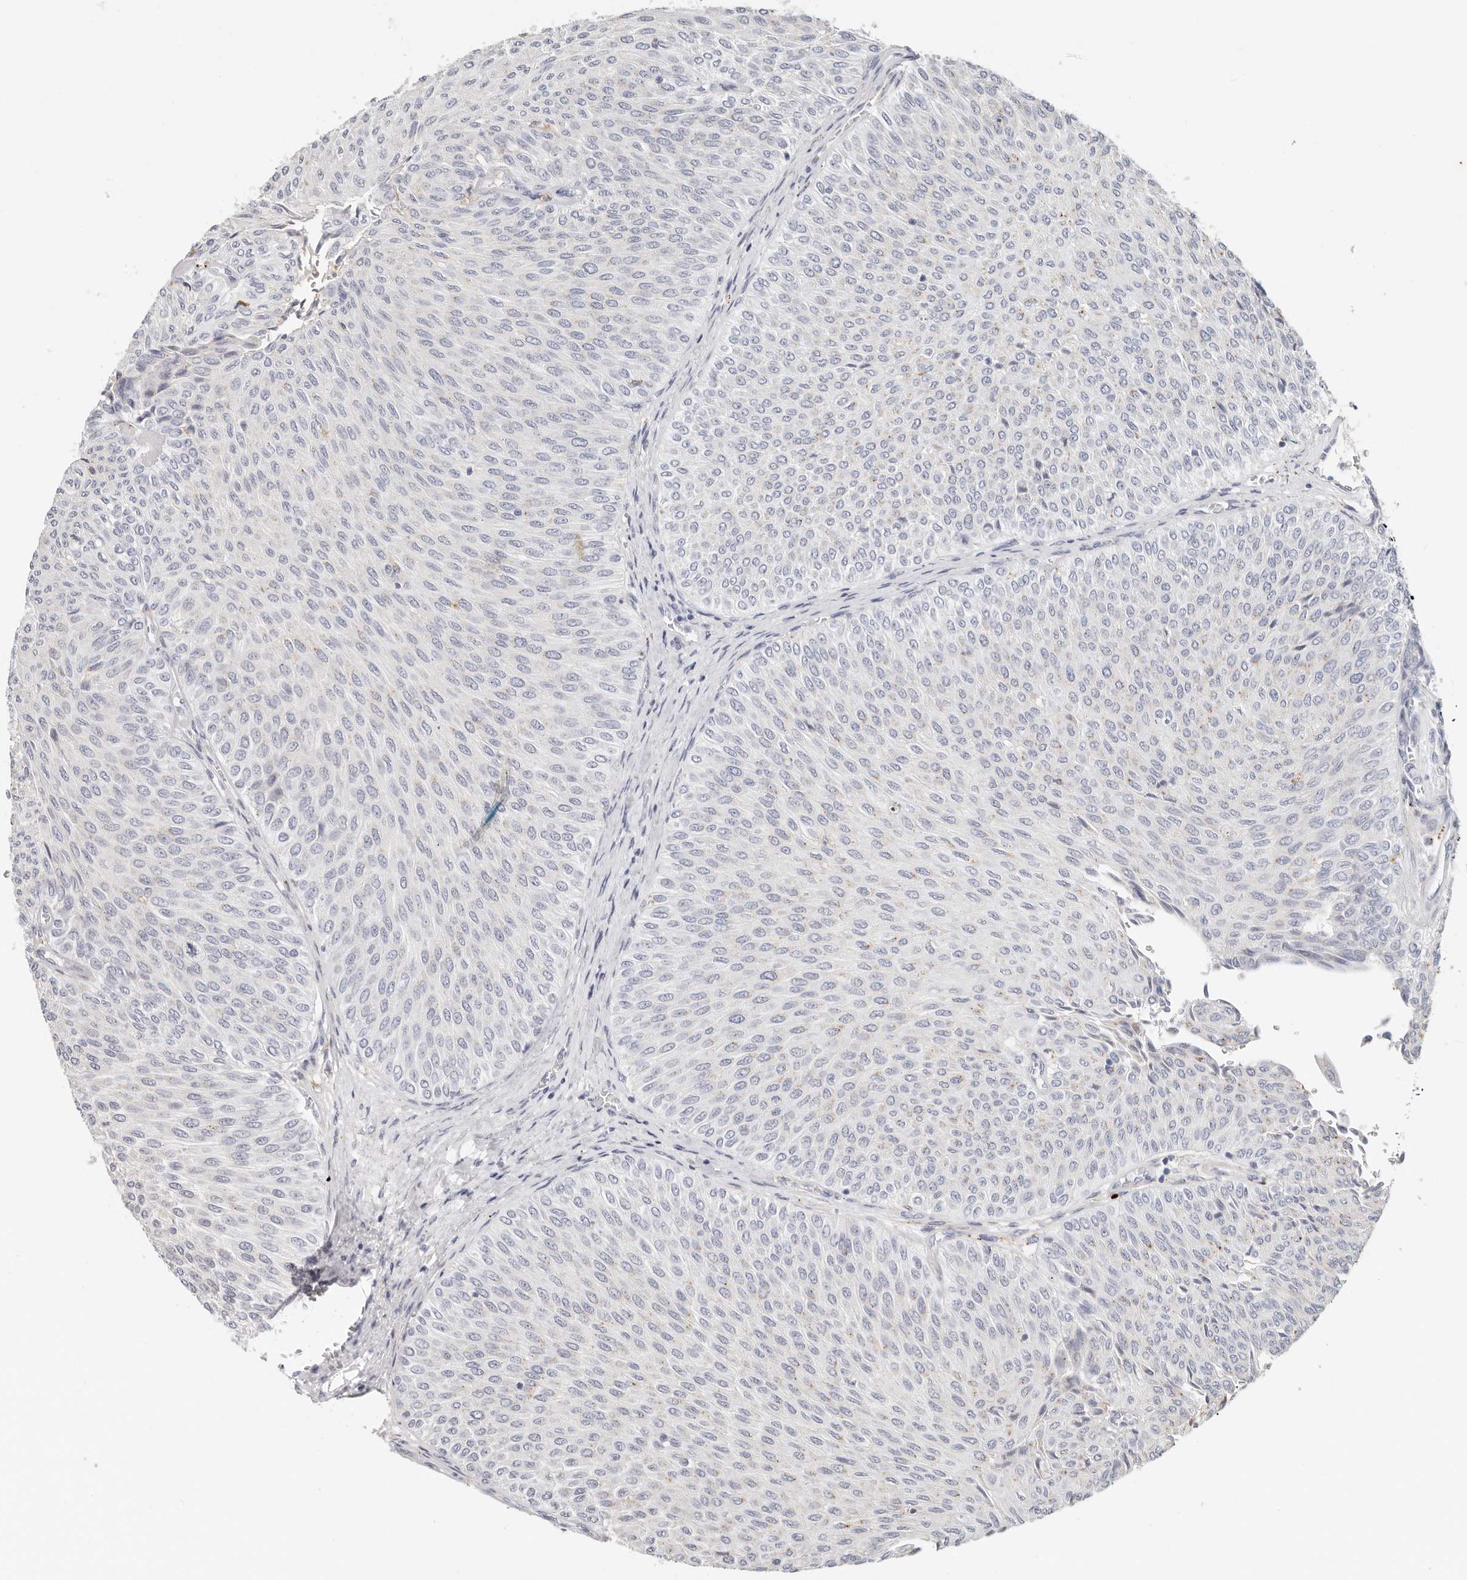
{"staining": {"intensity": "negative", "quantity": "none", "location": "none"}, "tissue": "urothelial cancer", "cell_type": "Tumor cells", "image_type": "cancer", "snomed": [{"axis": "morphology", "description": "Urothelial carcinoma, Low grade"}, {"axis": "topography", "description": "Urinary bladder"}], "caption": "There is no significant staining in tumor cells of urothelial carcinoma (low-grade).", "gene": "ZRANB1", "patient": {"sex": "male", "age": 78}}